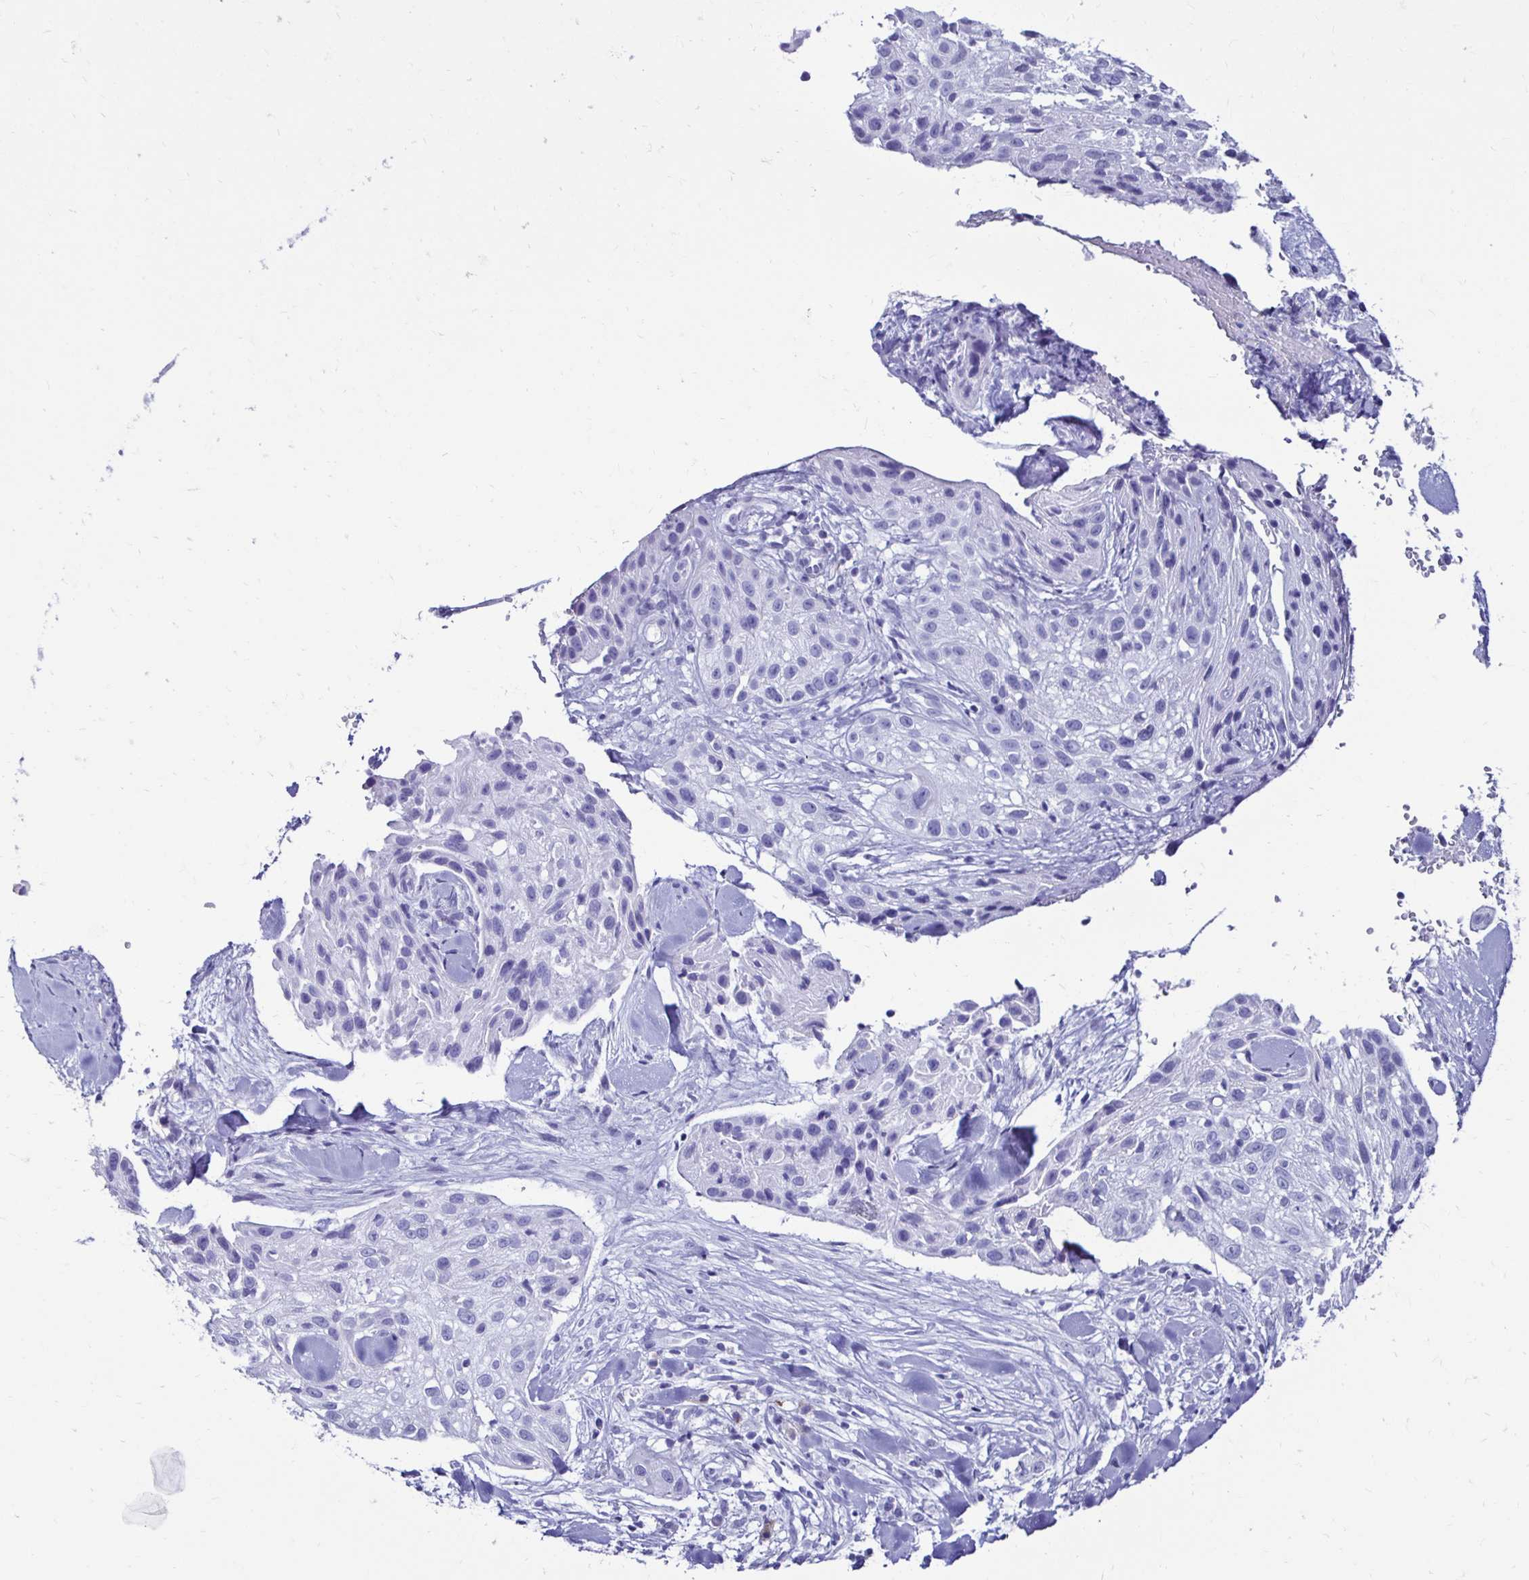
{"staining": {"intensity": "negative", "quantity": "none", "location": "none"}, "tissue": "skin cancer", "cell_type": "Tumor cells", "image_type": "cancer", "snomed": [{"axis": "morphology", "description": "Squamous cell carcinoma, NOS"}, {"axis": "topography", "description": "Skin"}], "caption": "This is a histopathology image of immunohistochemistry staining of skin cancer, which shows no staining in tumor cells. Brightfield microscopy of IHC stained with DAB (3,3'-diaminobenzidine) (brown) and hematoxylin (blue), captured at high magnification.", "gene": "CST5", "patient": {"sex": "male", "age": 82}}